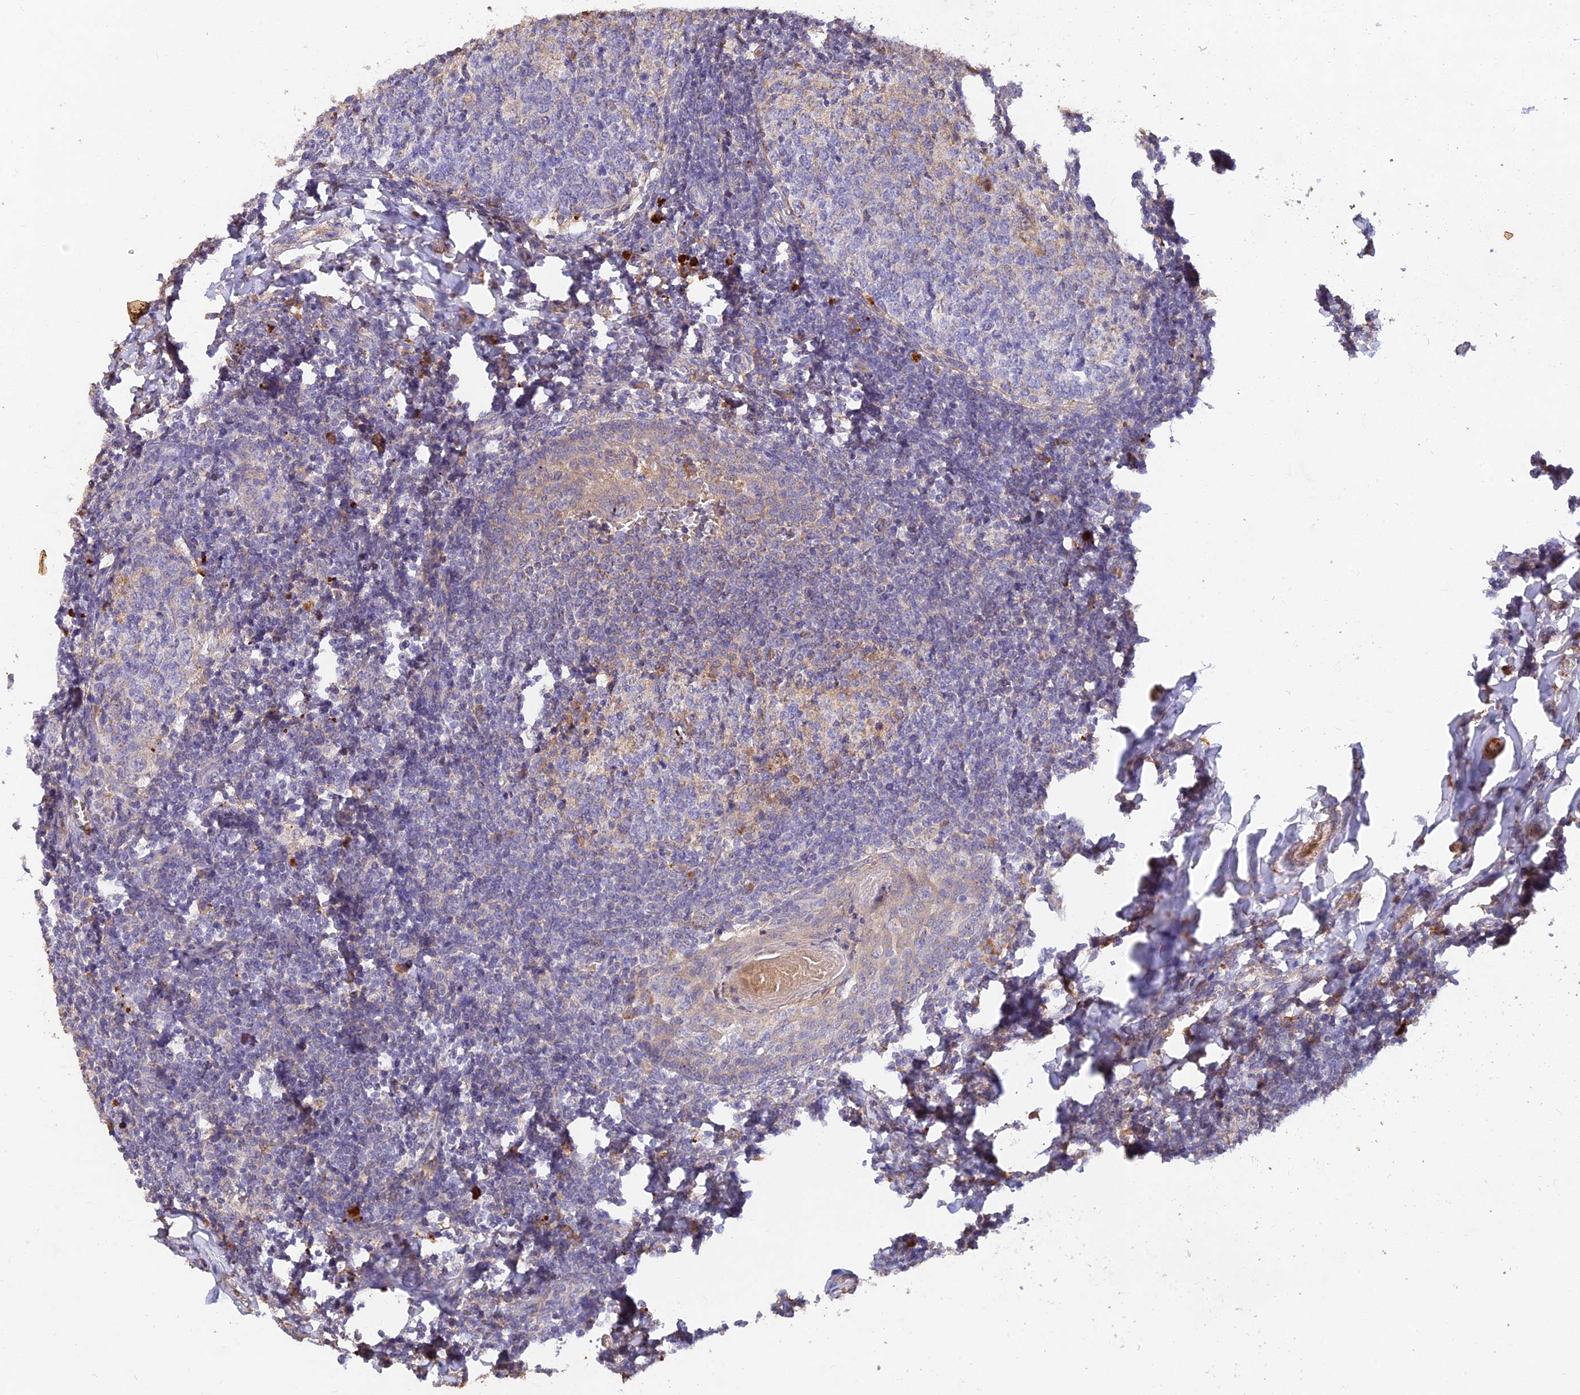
{"staining": {"intensity": "negative", "quantity": "none", "location": "none"}, "tissue": "tonsil", "cell_type": "Germinal center cells", "image_type": "normal", "snomed": [{"axis": "morphology", "description": "Normal tissue, NOS"}, {"axis": "topography", "description": "Tonsil"}], "caption": "This is an immunohistochemistry image of normal human tonsil. There is no staining in germinal center cells.", "gene": "ACSM5", "patient": {"sex": "female", "age": 19}}